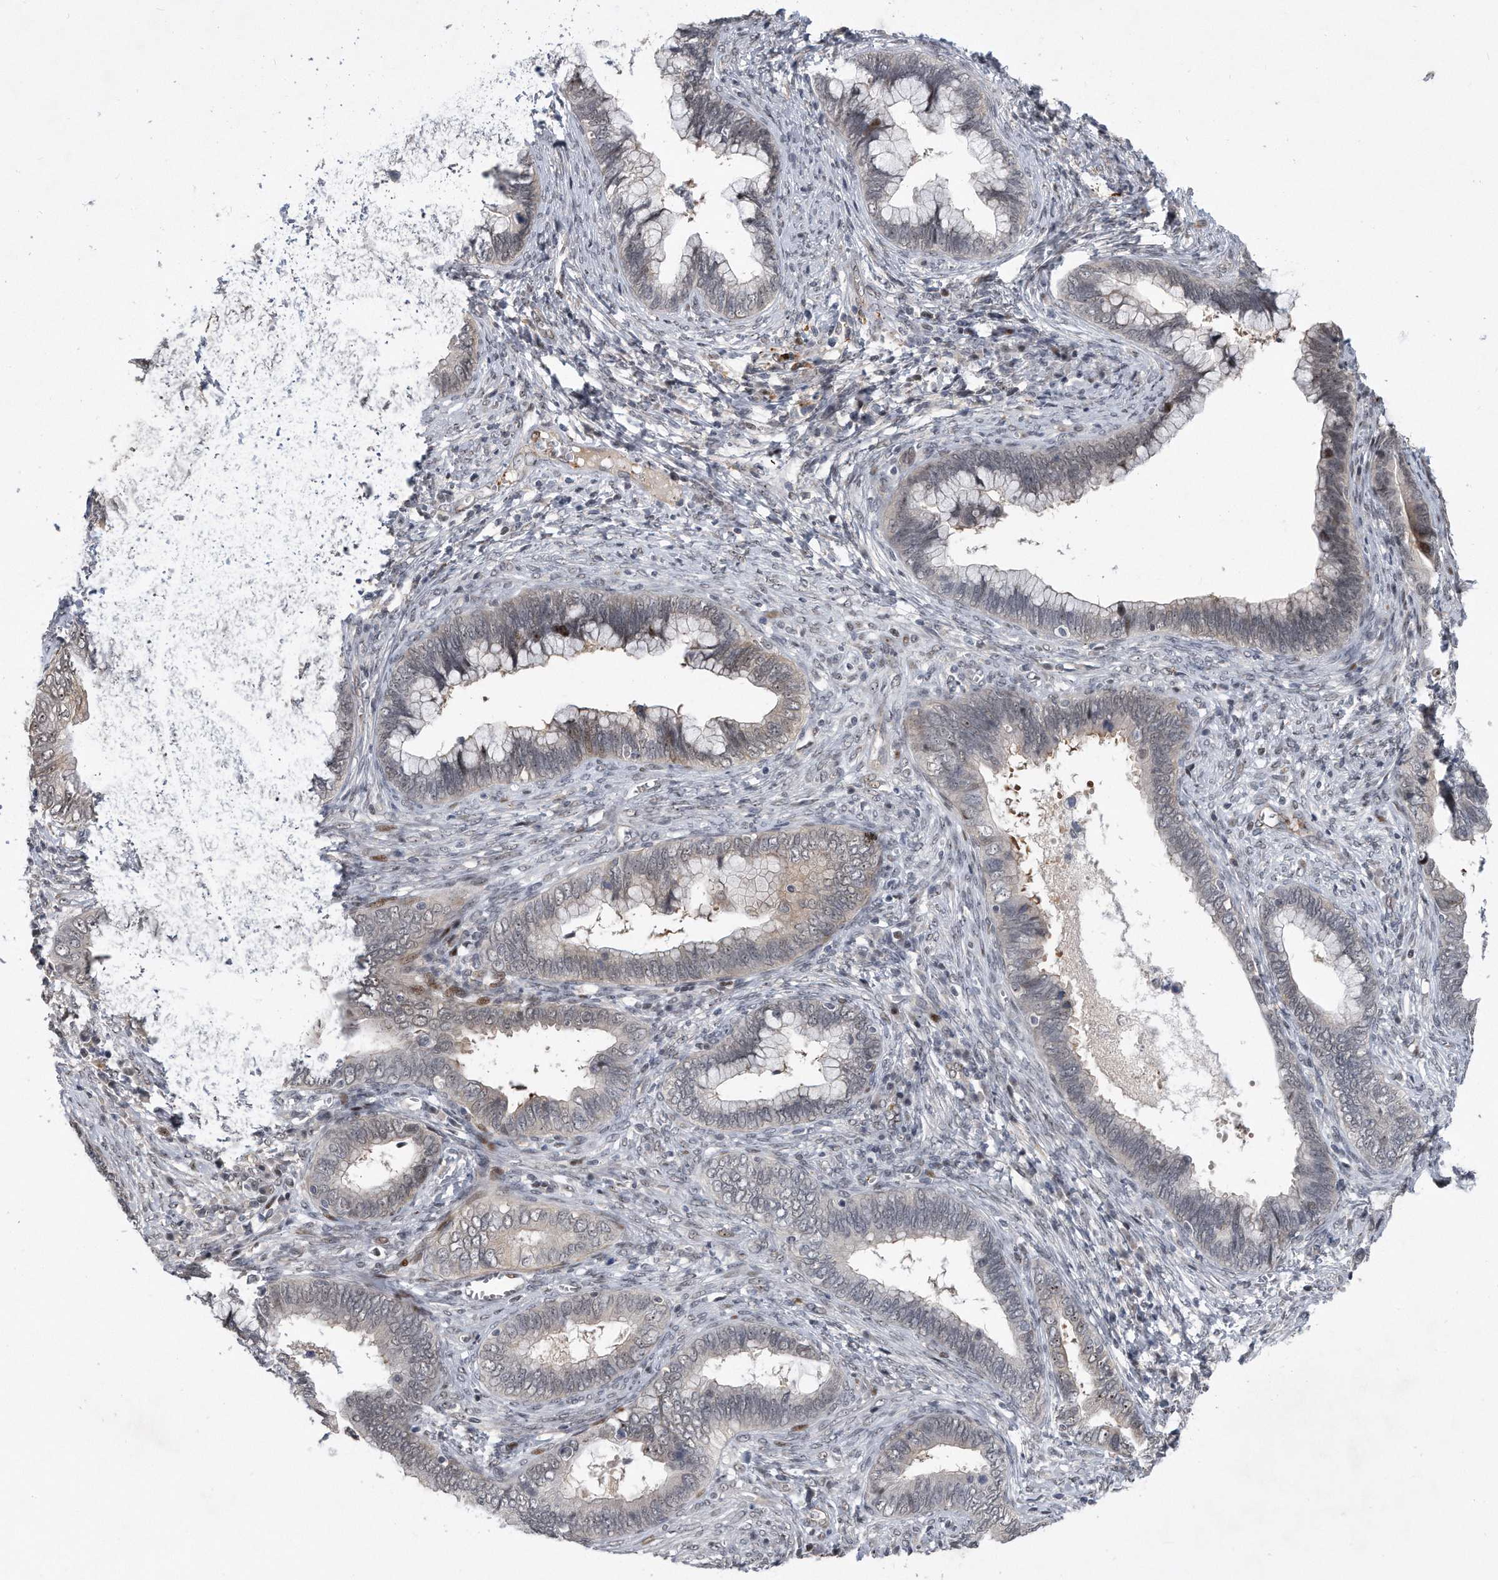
{"staining": {"intensity": "weak", "quantity": "<25%", "location": "cytoplasmic/membranous,nuclear"}, "tissue": "cervical cancer", "cell_type": "Tumor cells", "image_type": "cancer", "snomed": [{"axis": "morphology", "description": "Adenocarcinoma, NOS"}, {"axis": "topography", "description": "Cervix"}], "caption": "High magnification brightfield microscopy of cervical cancer stained with DAB (brown) and counterstained with hematoxylin (blue): tumor cells show no significant staining.", "gene": "PGBD2", "patient": {"sex": "female", "age": 44}}